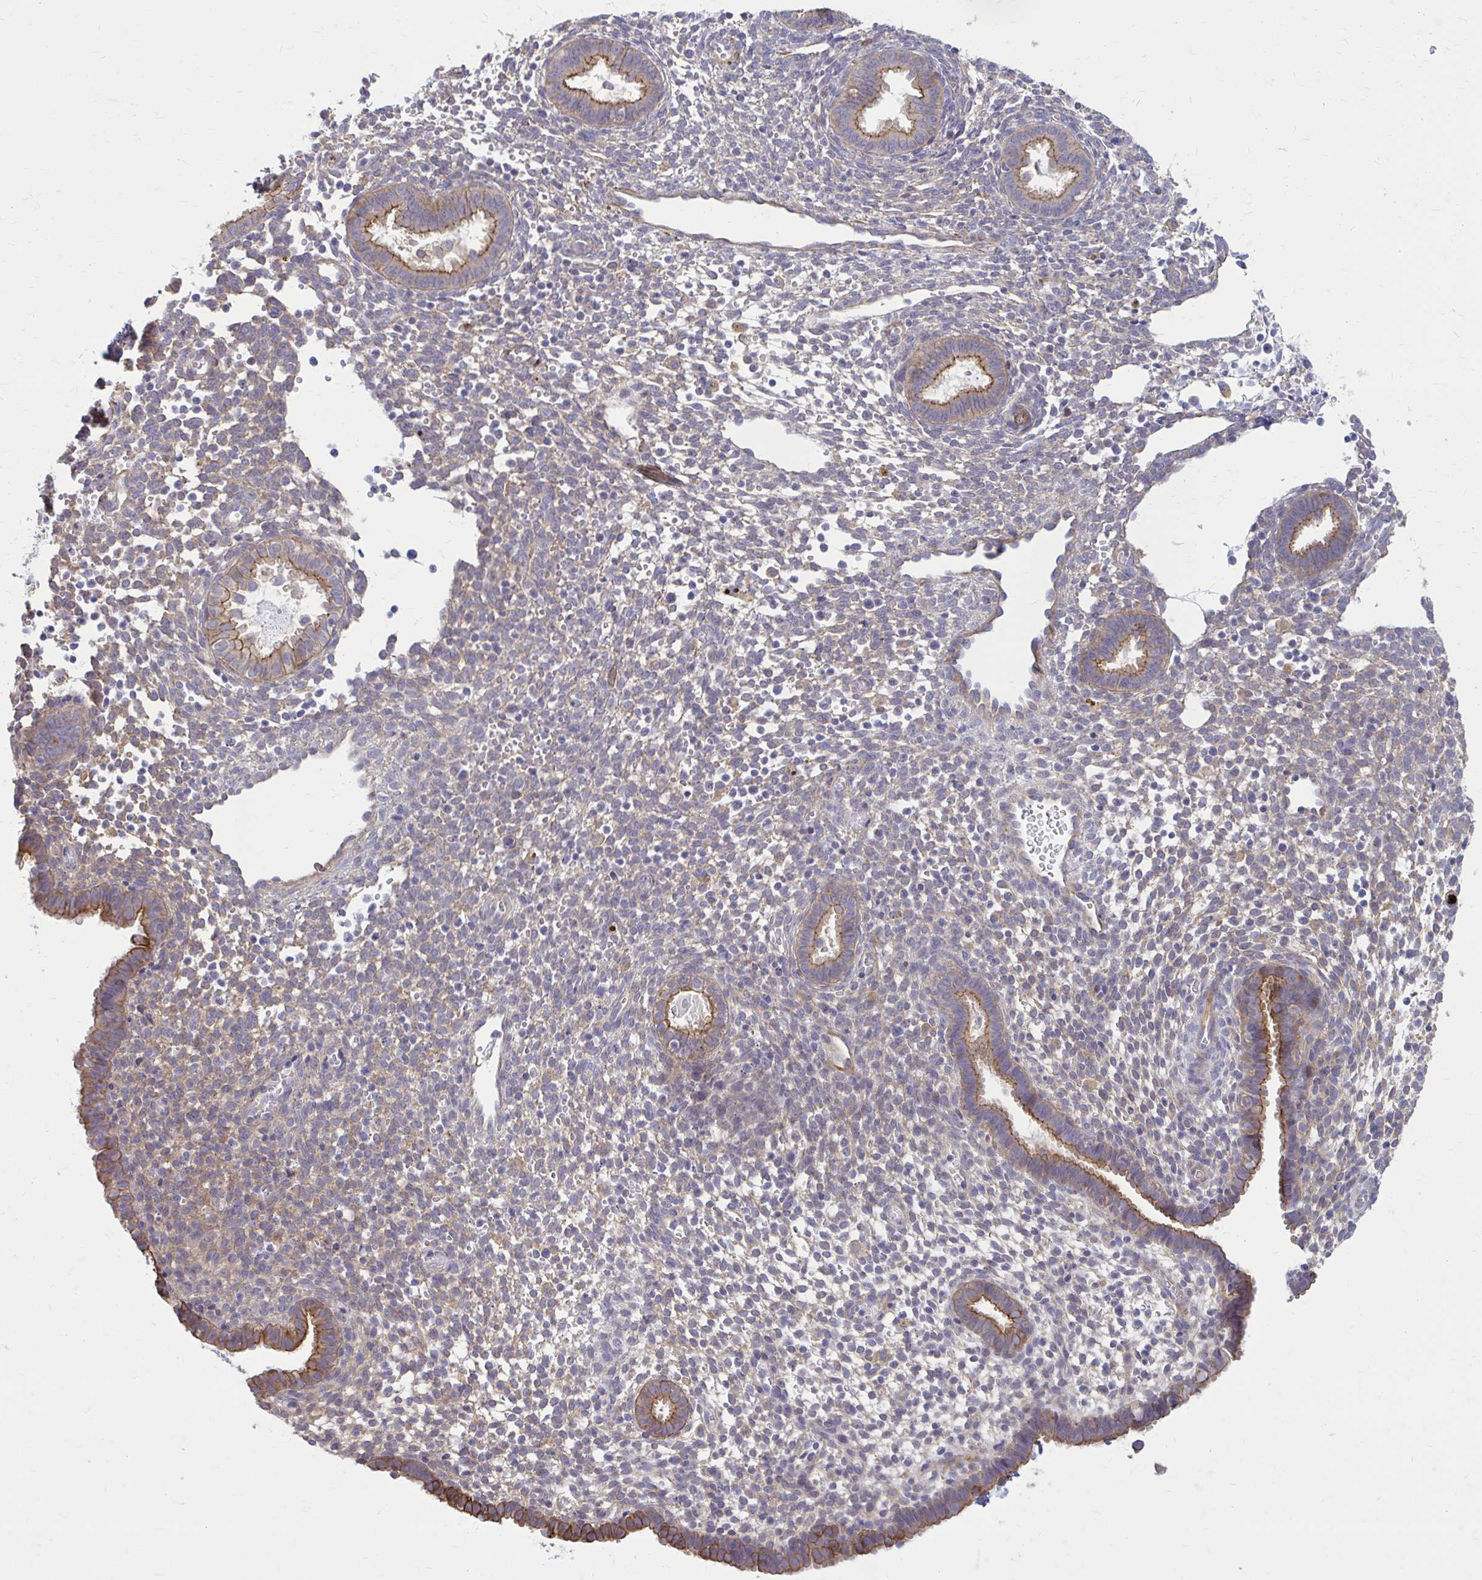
{"staining": {"intensity": "moderate", "quantity": "<25%", "location": "cytoplasmic/membranous"}, "tissue": "endometrium", "cell_type": "Cells in endometrial stroma", "image_type": "normal", "snomed": [{"axis": "morphology", "description": "Normal tissue, NOS"}, {"axis": "topography", "description": "Endometrium"}], "caption": "DAB immunohistochemical staining of benign endometrium displays moderate cytoplasmic/membranous protein positivity in about <25% of cells in endometrial stroma. (DAB (3,3'-diaminobenzidine) = brown stain, brightfield microscopy at high magnification).", "gene": "FAP", "patient": {"sex": "female", "age": 36}}